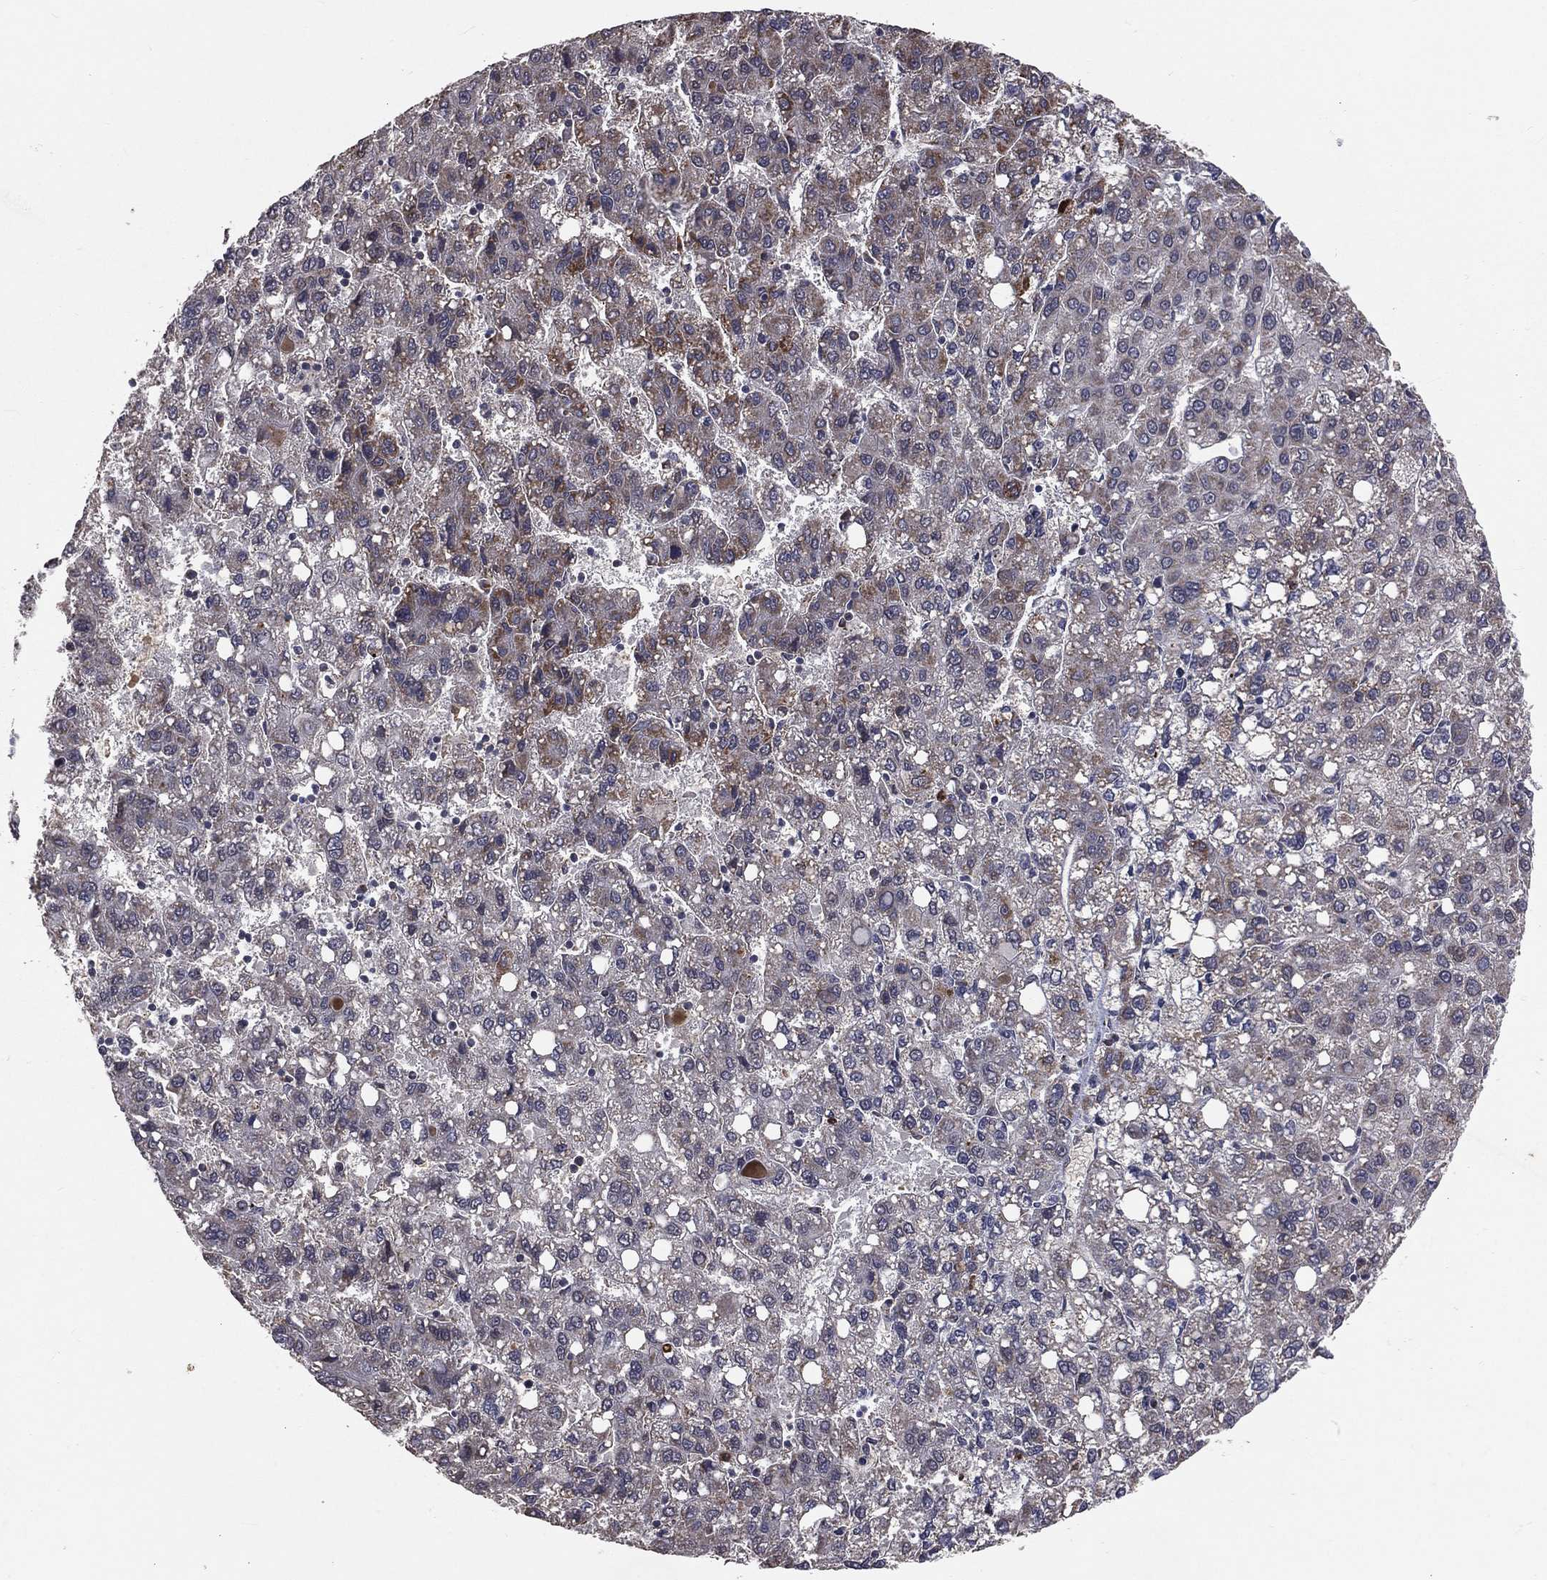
{"staining": {"intensity": "moderate", "quantity": "25%-75%", "location": "cytoplasmic/membranous"}, "tissue": "liver cancer", "cell_type": "Tumor cells", "image_type": "cancer", "snomed": [{"axis": "morphology", "description": "Carcinoma, Hepatocellular, NOS"}, {"axis": "topography", "description": "Liver"}], "caption": "Immunohistochemistry (DAB) staining of hepatocellular carcinoma (liver) demonstrates moderate cytoplasmic/membranous protein positivity in approximately 25%-75% of tumor cells. The staining was performed using DAB (3,3'-diaminobenzidine) to visualize the protein expression in brown, while the nuclei were stained in blue with hematoxylin (Magnification: 20x).", "gene": "MRPL46", "patient": {"sex": "female", "age": 82}}